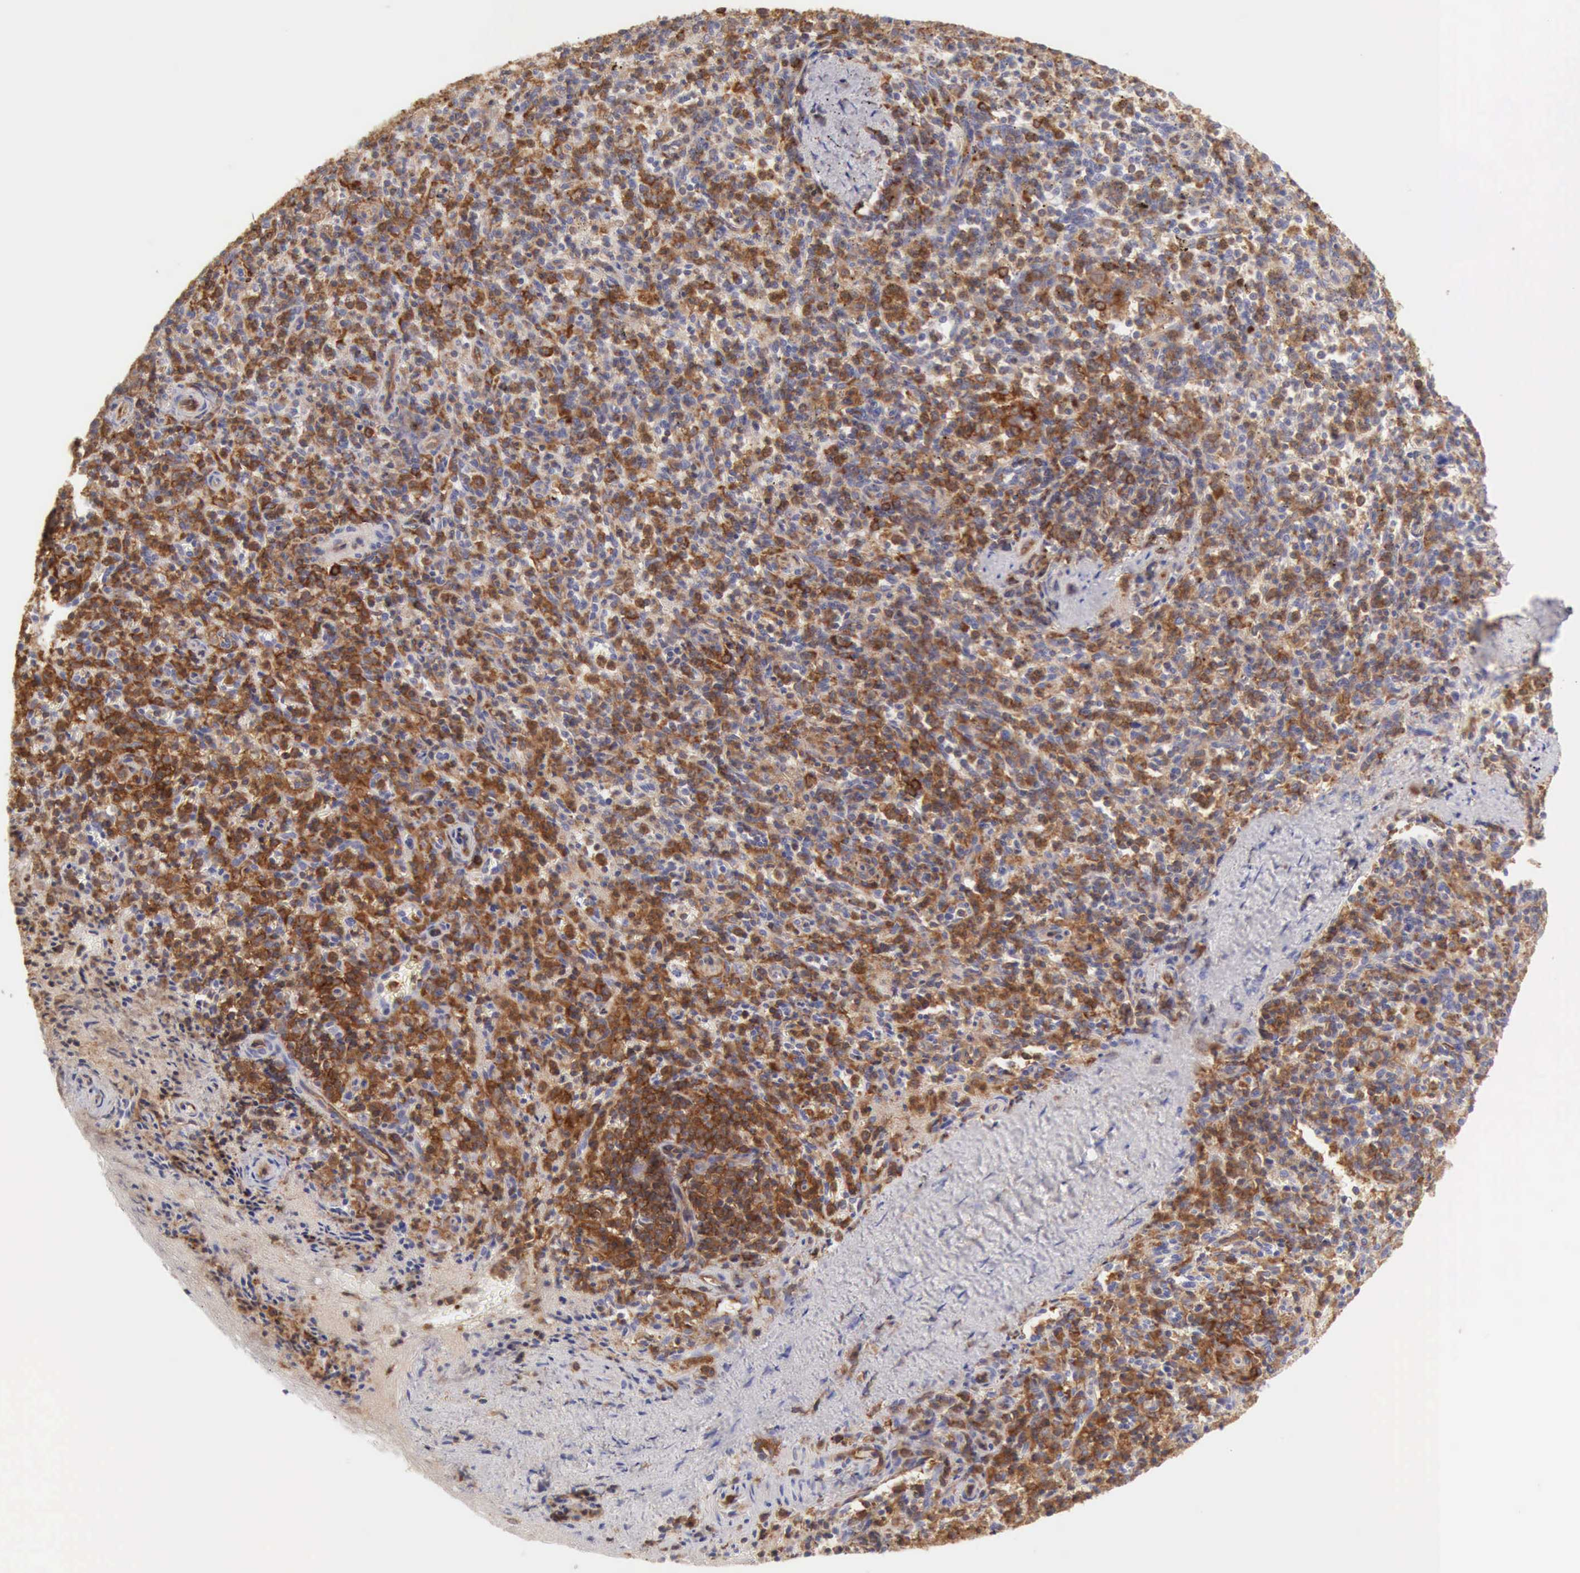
{"staining": {"intensity": "strong", "quantity": ">75%", "location": "cytoplasmic/membranous"}, "tissue": "spleen", "cell_type": "Cells in red pulp", "image_type": "normal", "snomed": [{"axis": "morphology", "description": "Normal tissue, NOS"}, {"axis": "topography", "description": "Spleen"}], "caption": "Immunohistochemistry of benign spleen displays high levels of strong cytoplasmic/membranous expression in approximately >75% of cells in red pulp.", "gene": "ARHGAP4", "patient": {"sex": "male", "age": 72}}